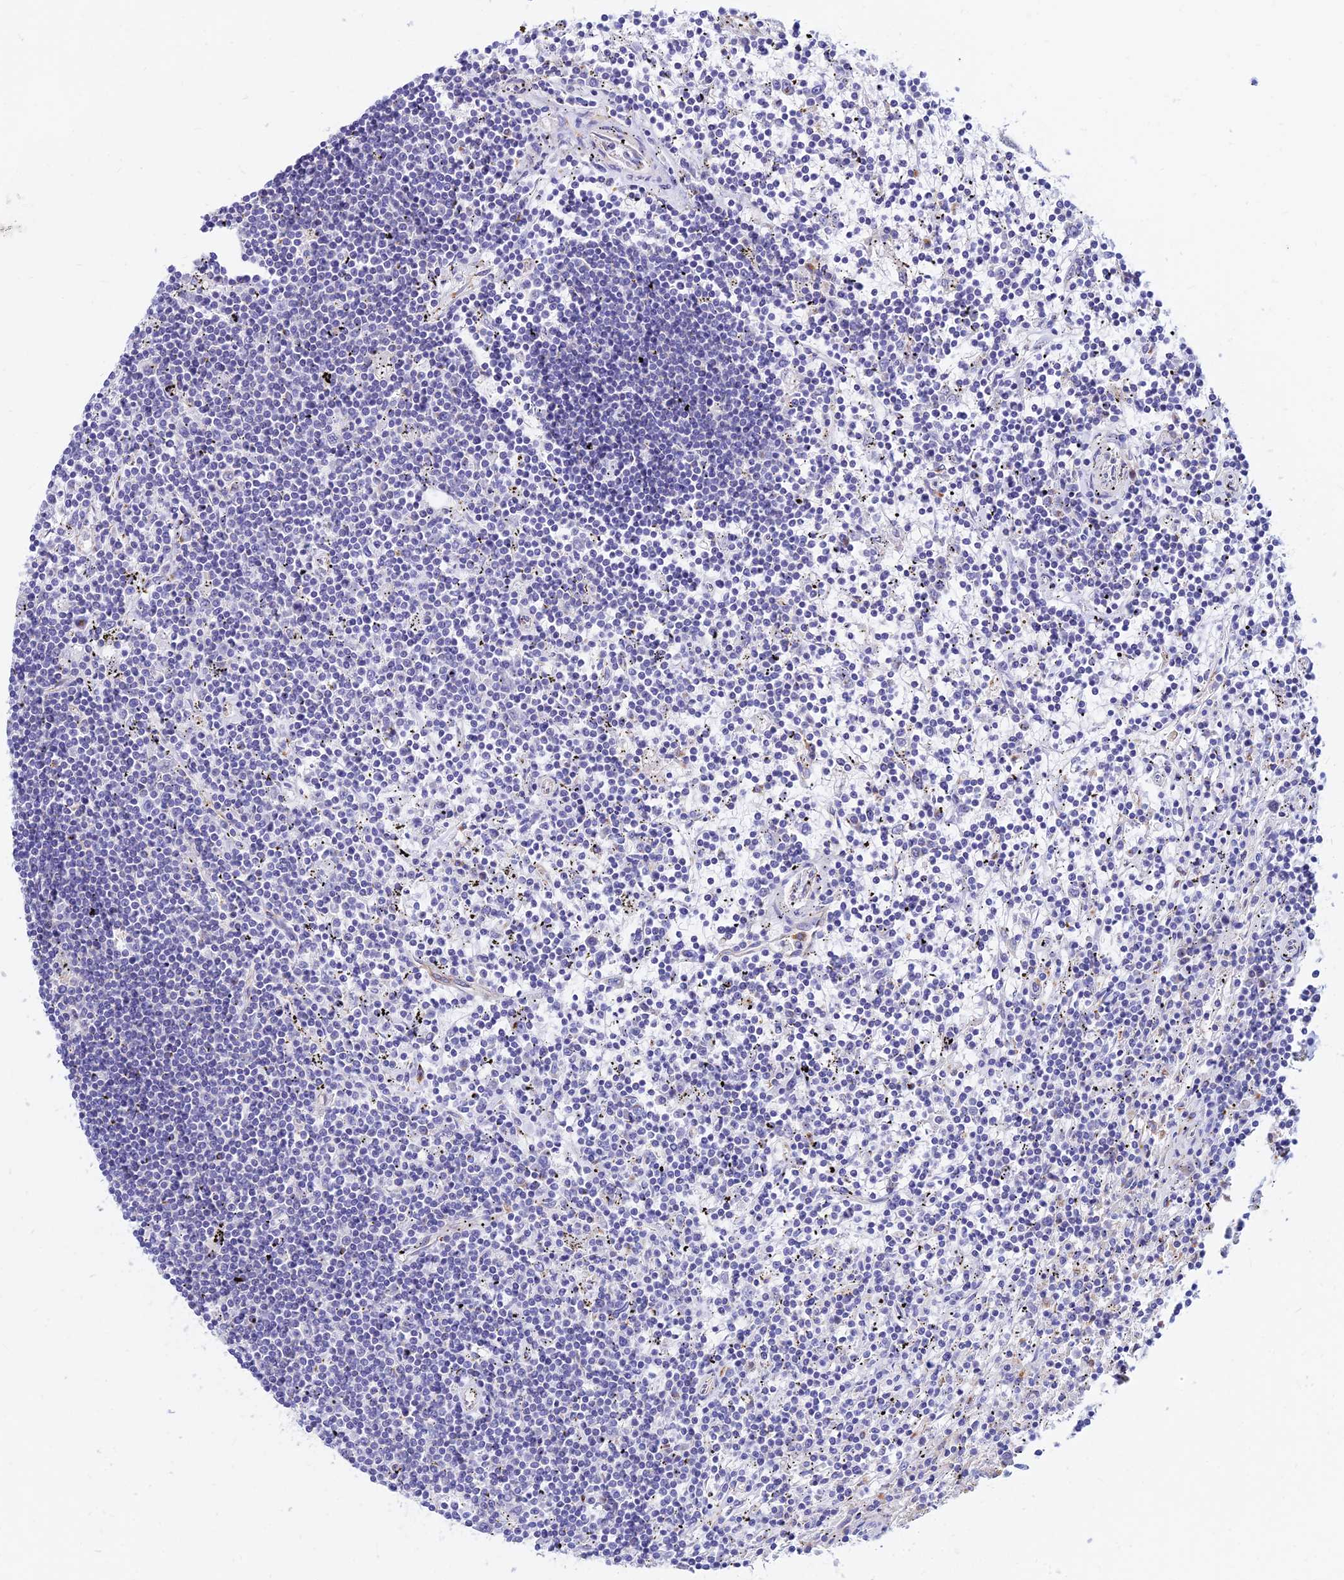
{"staining": {"intensity": "negative", "quantity": "none", "location": "none"}, "tissue": "lymphoma", "cell_type": "Tumor cells", "image_type": "cancer", "snomed": [{"axis": "morphology", "description": "Malignant lymphoma, non-Hodgkin's type, Low grade"}, {"axis": "topography", "description": "Spleen"}], "caption": "Malignant lymphoma, non-Hodgkin's type (low-grade) was stained to show a protein in brown. There is no significant expression in tumor cells. (DAB (3,3'-diaminobenzidine) IHC, high magnification).", "gene": "SPNS1", "patient": {"sex": "male", "age": 76}}